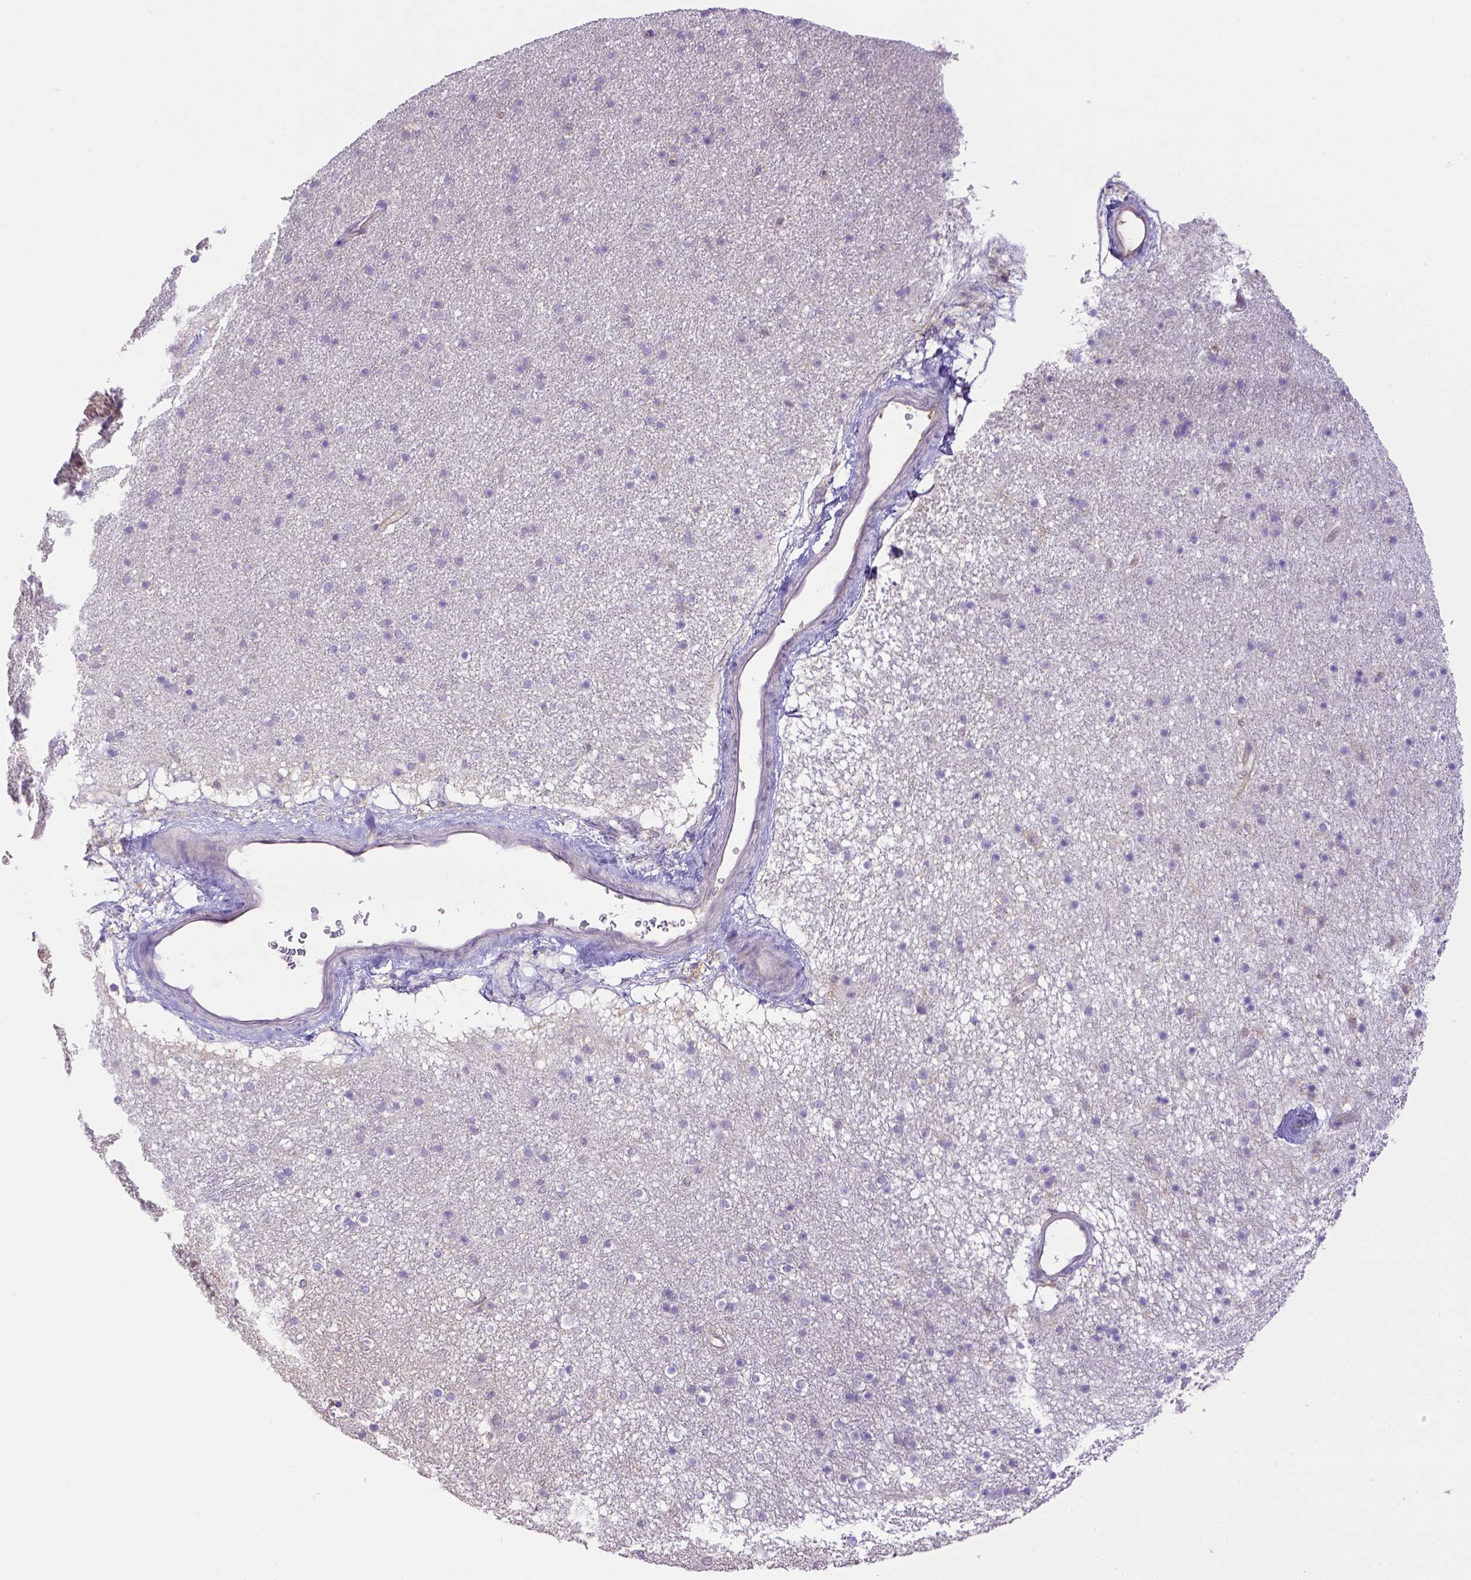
{"staining": {"intensity": "negative", "quantity": "none", "location": "none"}, "tissue": "caudate", "cell_type": "Glial cells", "image_type": "normal", "snomed": [{"axis": "morphology", "description": "Normal tissue, NOS"}, {"axis": "topography", "description": "Lateral ventricle wall"}], "caption": "An IHC image of unremarkable caudate is shown. There is no staining in glial cells of caudate. (Brightfield microscopy of DAB immunohistochemistry (IHC) at high magnification).", "gene": "CD40", "patient": {"sex": "female", "age": 71}}